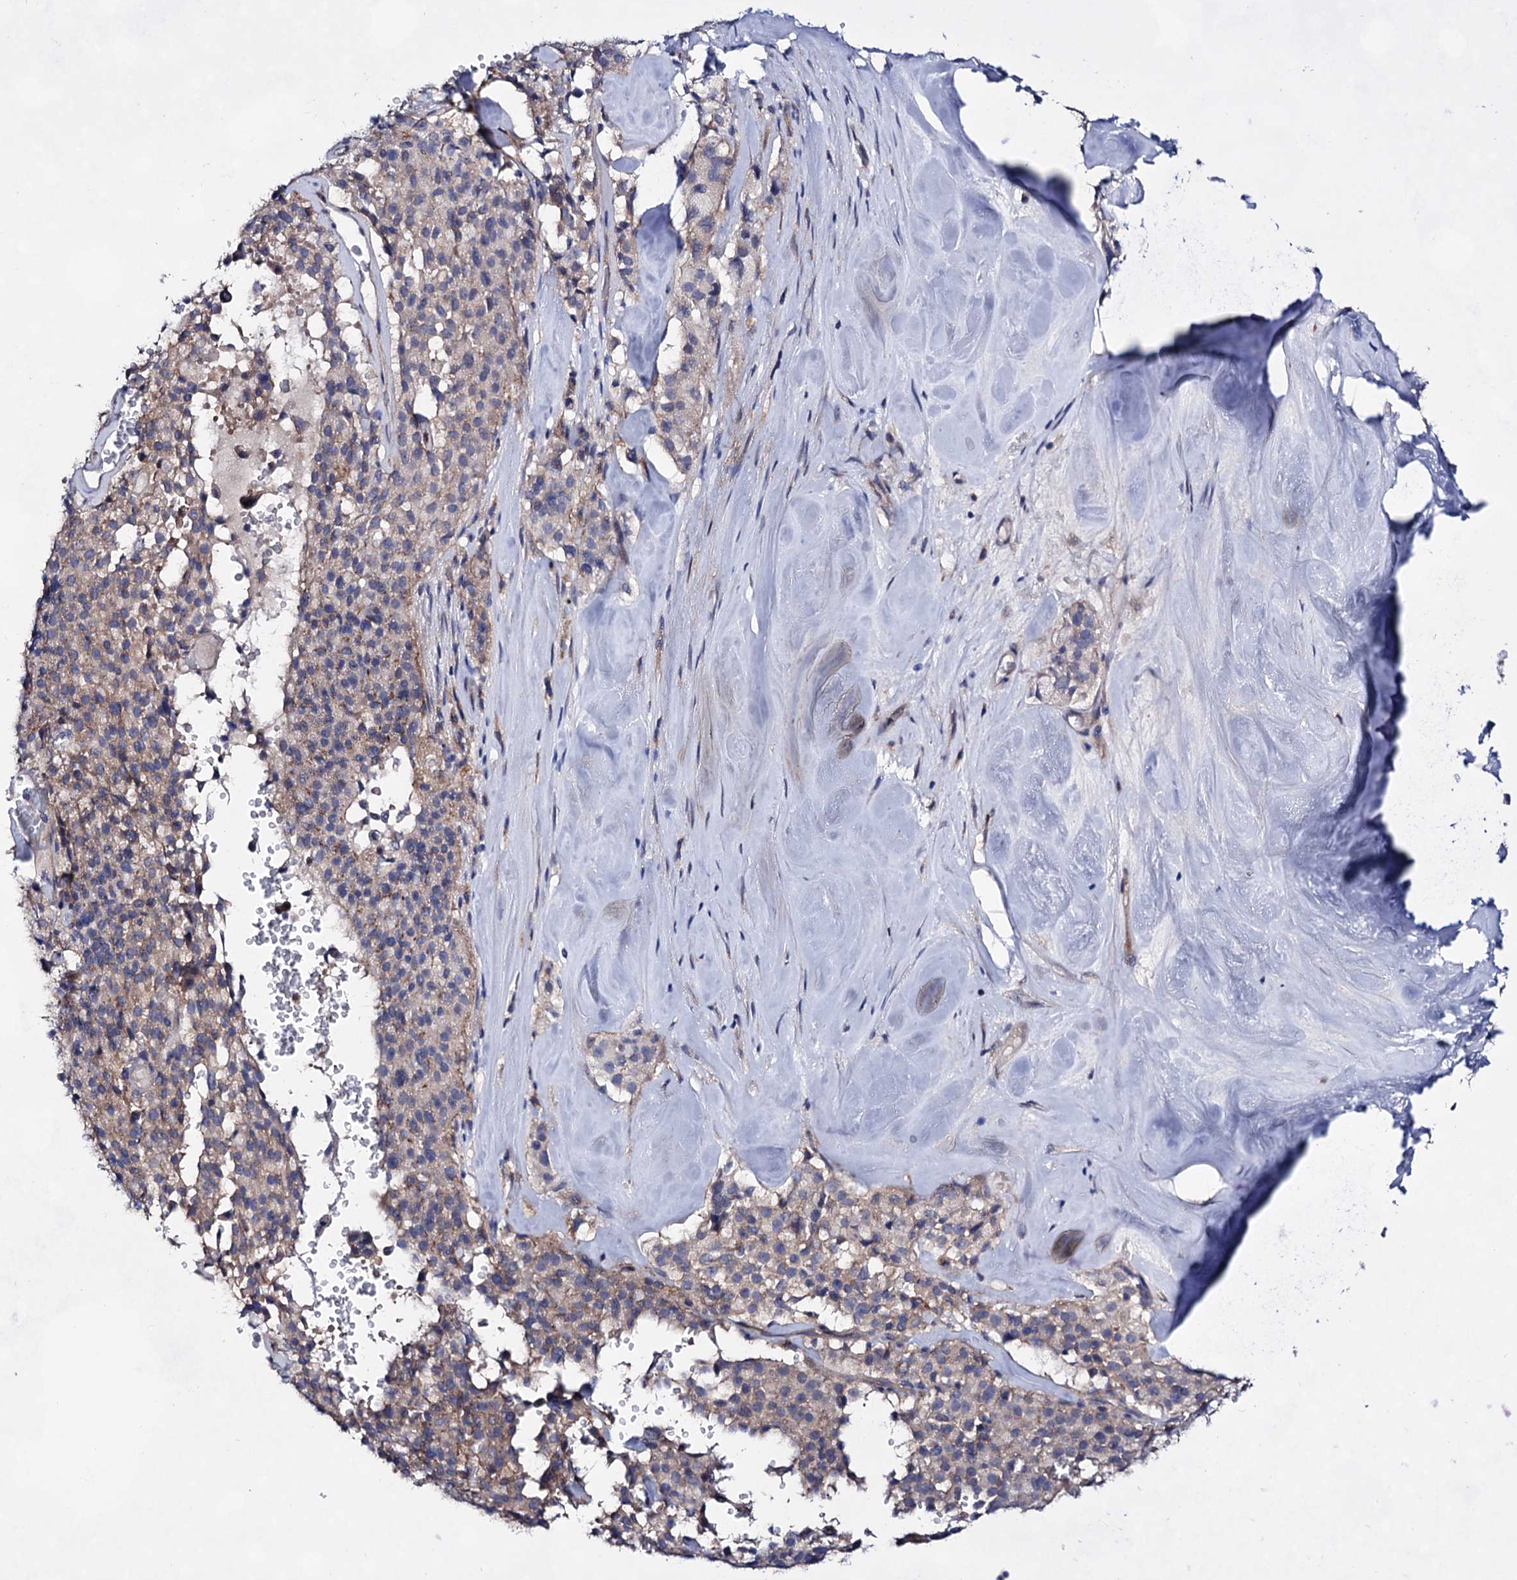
{"staining": {"intensity": "weak", "quantity": "<25%", "location": "cytoplasmic/membranous"}, "tissue": "pancreatic cancer", "cell_type": "Tumor cells", "image_type": "cancer", "snomed": [{"axis": "morphology", "description": "Adenocarcinoma, NOS"}, {"axis": "topography", "description": "Pancreas"}], "caption": "The image exhibits no significant expression in tumor cells of pancreatic cancer (adenocarcinoma). Brightfield microscopy of immunohistochemistry (IHC) stained with DAB (brown) and hematoxylin (blue), captured at high magnification.", "gene": "PLIN1", "patient": {"sex": "male", "age": 65}}